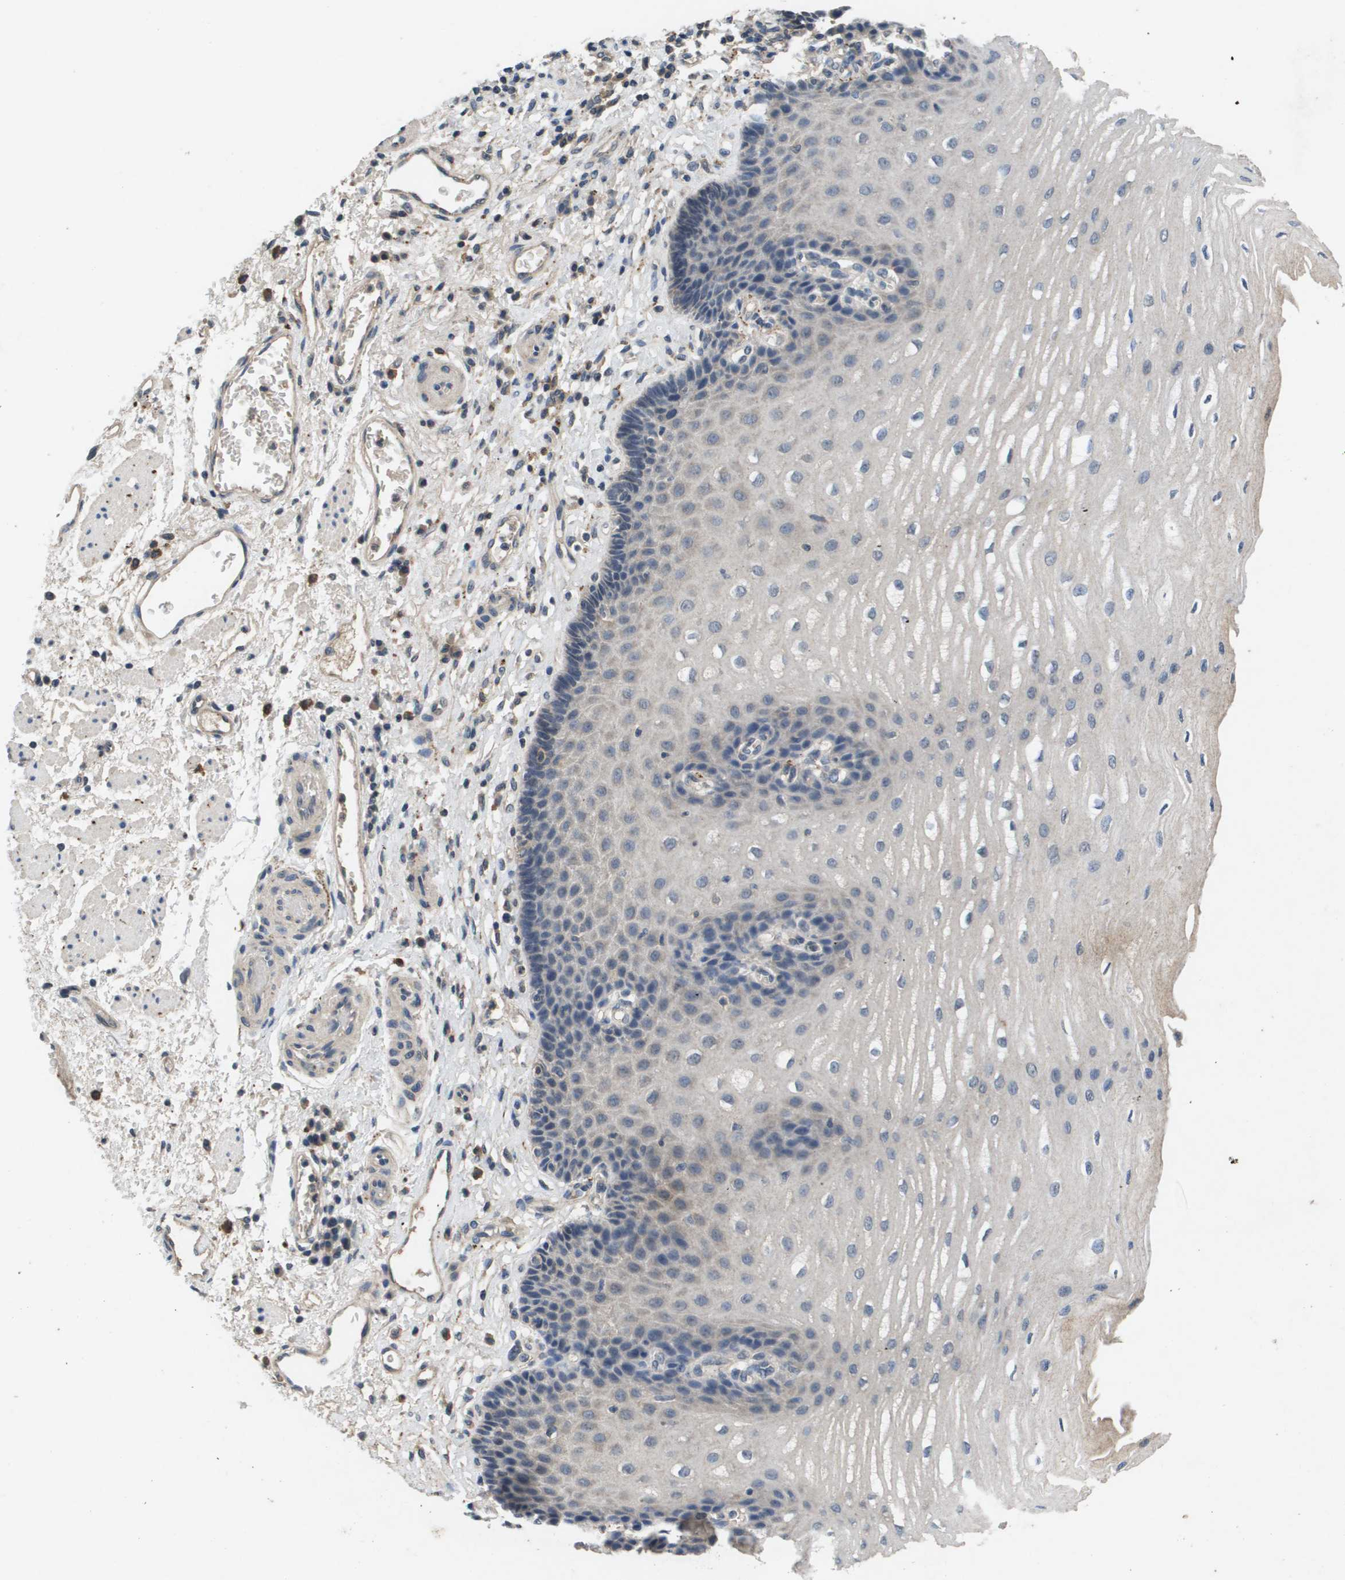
{"staining": {"intensity": "weak", "quantity": "<25%", "location": "cytoplasmic/membranous"}, "tissue": "esophagus", "cell_type": "Squamous epithelial cells", "image_type": "normal", "snomed": [{"axis": "morphology", "description": "Normal tissue, NOS"}, {"axis": "topography", "description": "Esophagus"}], "caption": "Immunohistochemistry (IHC) image of benign human esophagus stained for a protein (brown), which displays no expression in squamous epithelial cells.", "gene": "PROC", "patient": {"sex": "male", "age": 54}}